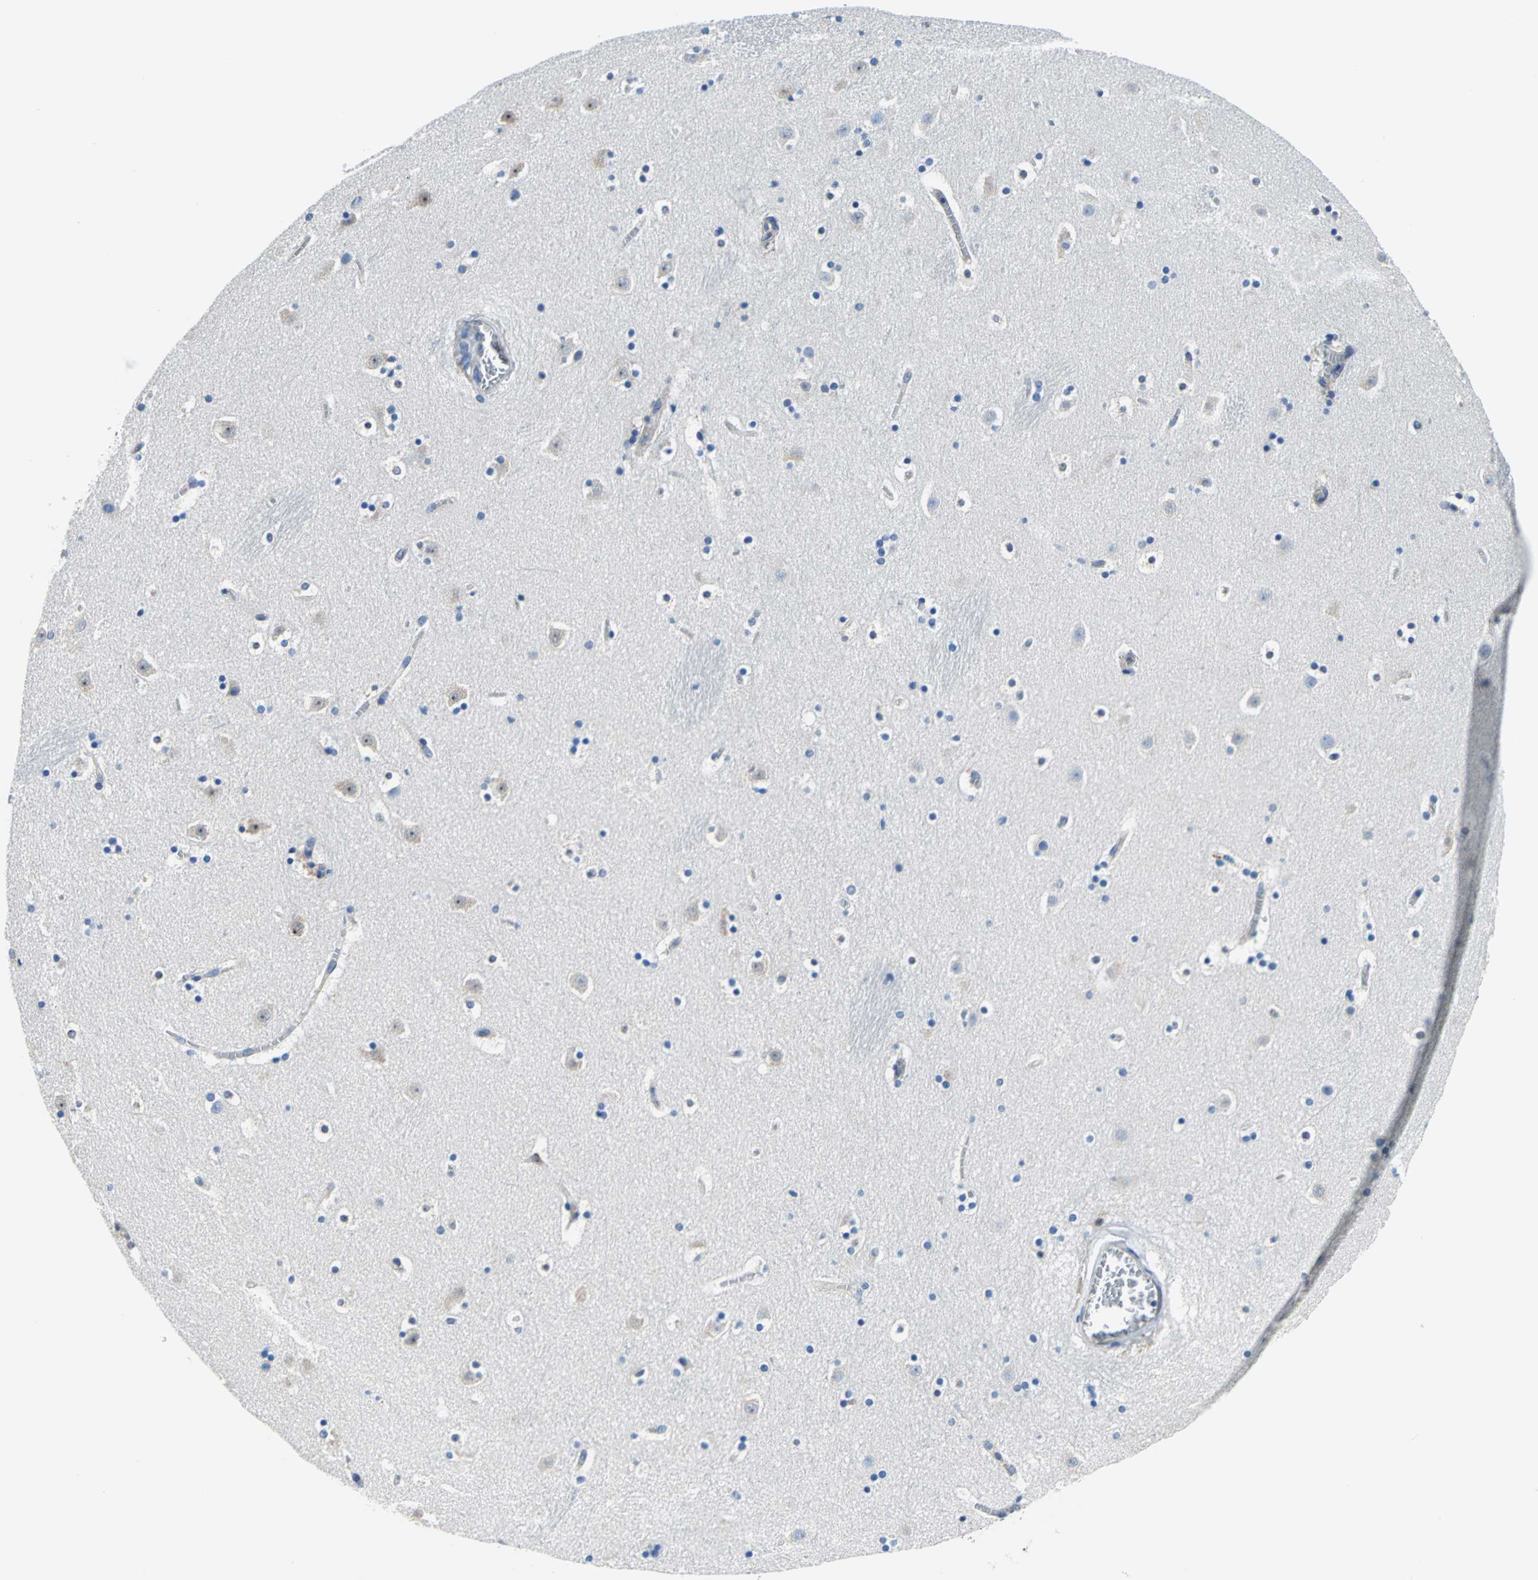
{"staining": {"intensity": "moderate", "quantity": "<25%", "location": "cytoplasmic/membranous"}, "tissue": "caudate", "cell_type": "Glial cells", "image_type": "normal", "snomed": [{"axis": "morphology", "description": "Normal tissue, NOS"}, {"axis": "topography", "description": "Lateral ventricle wall"}], "caption": "The immunohistochemical stain labels moderate cytoplasmic/membranous expression in glial cells of normal caudate. Immunohistochemistry stains the protein in brown and the nuclei are stained blue.", "gene": "TRIM25", "patient": {"sex": "male", "age": 45}}